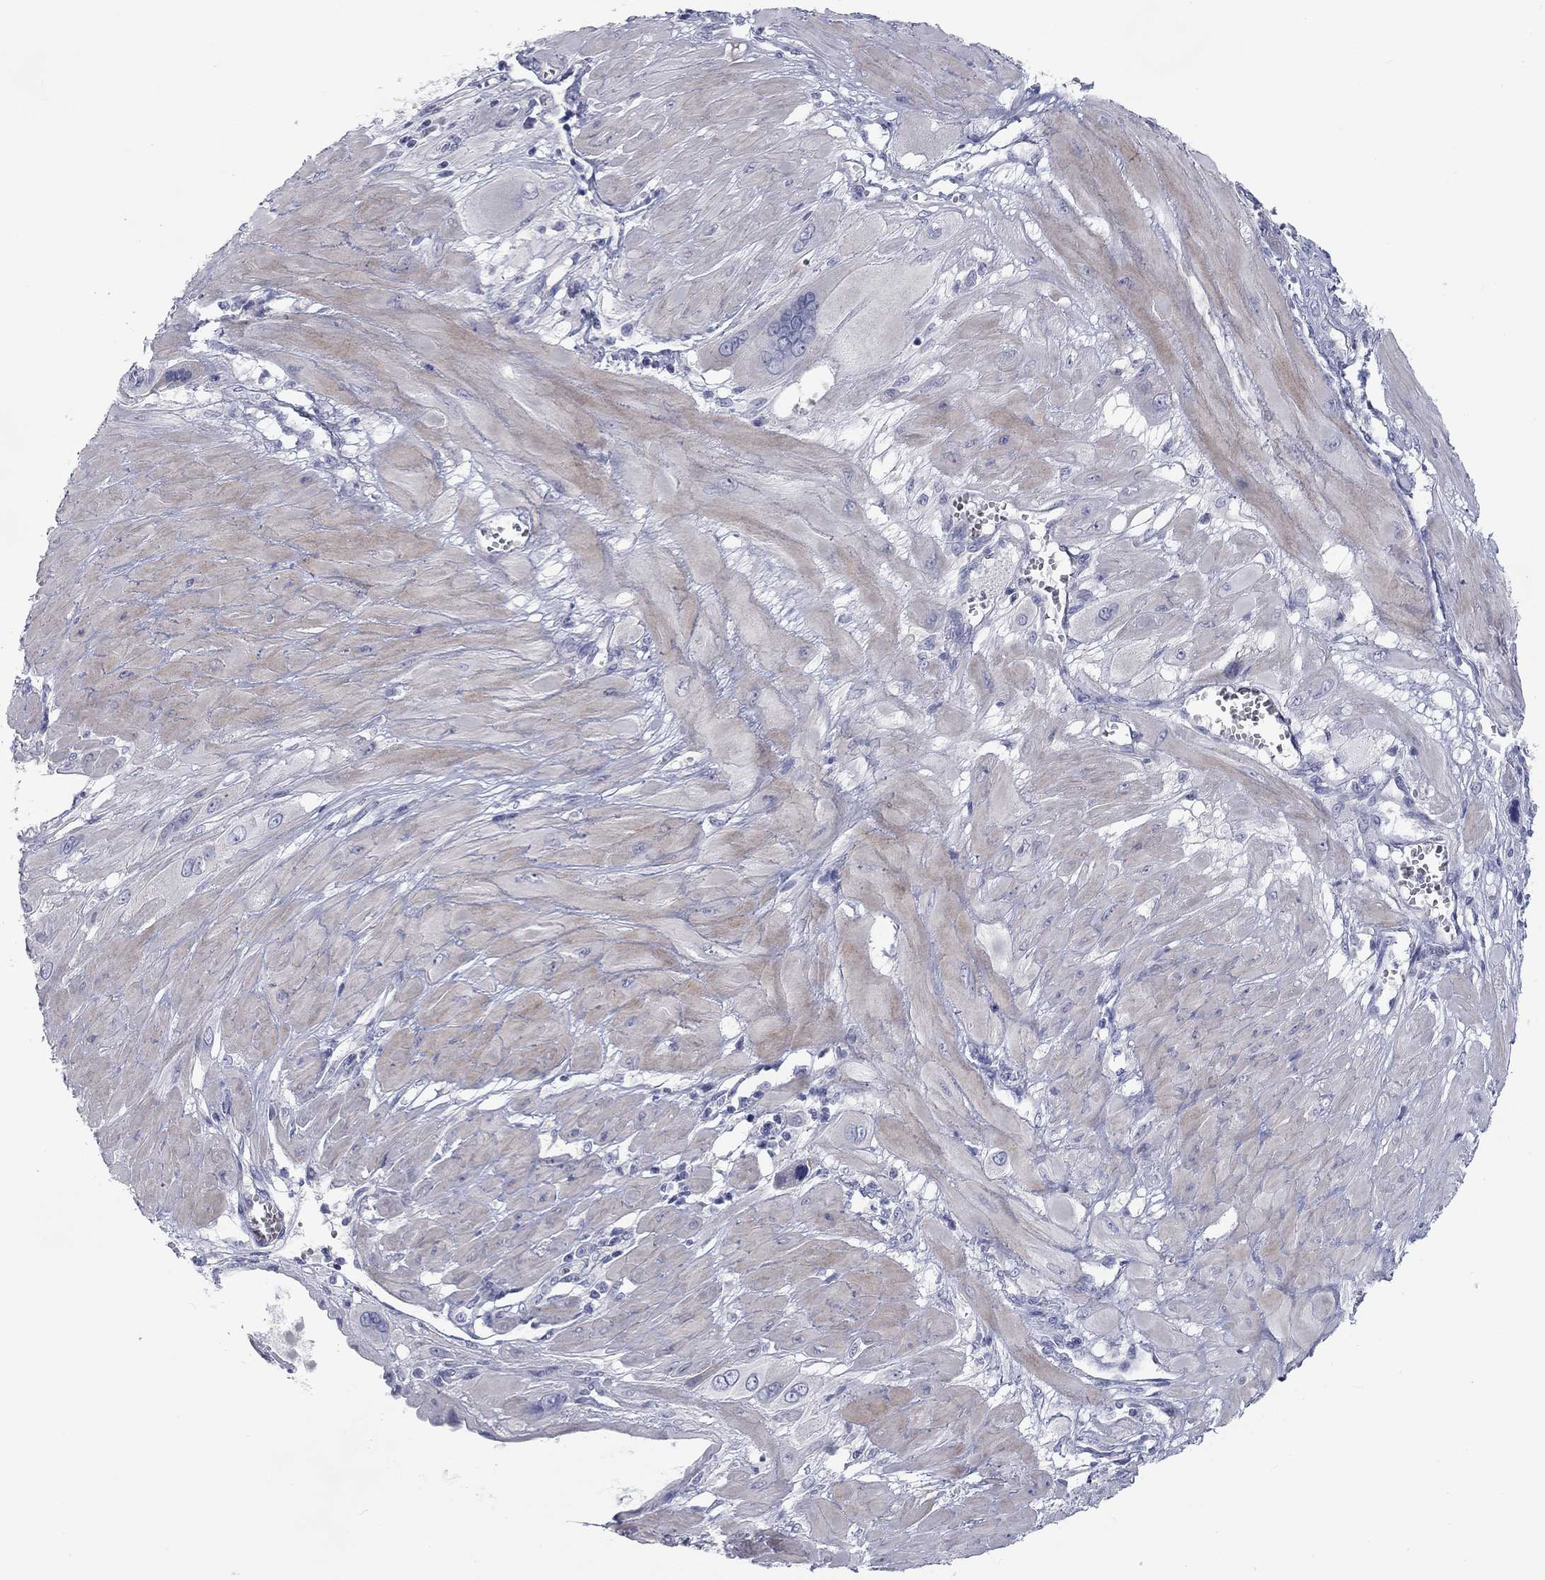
{"staining": {"intensity": "negative", "quantity": "none", "location": "none"}, "tissue": "cervical cancer", "cell_type": "Tumor cells", "image_type": "cancer", "snomed": [{"axis": "morphology", "description": "Squamous cell carcinoma, NOS"}, {"axis": "topography", "description": "Cervix"}], "caption": "The image displays no significant positivity in tumor cells of cervical squamous cell carcinoma.", "gene": "CALB1", "patient": {"sex": "female", "age": 34}}